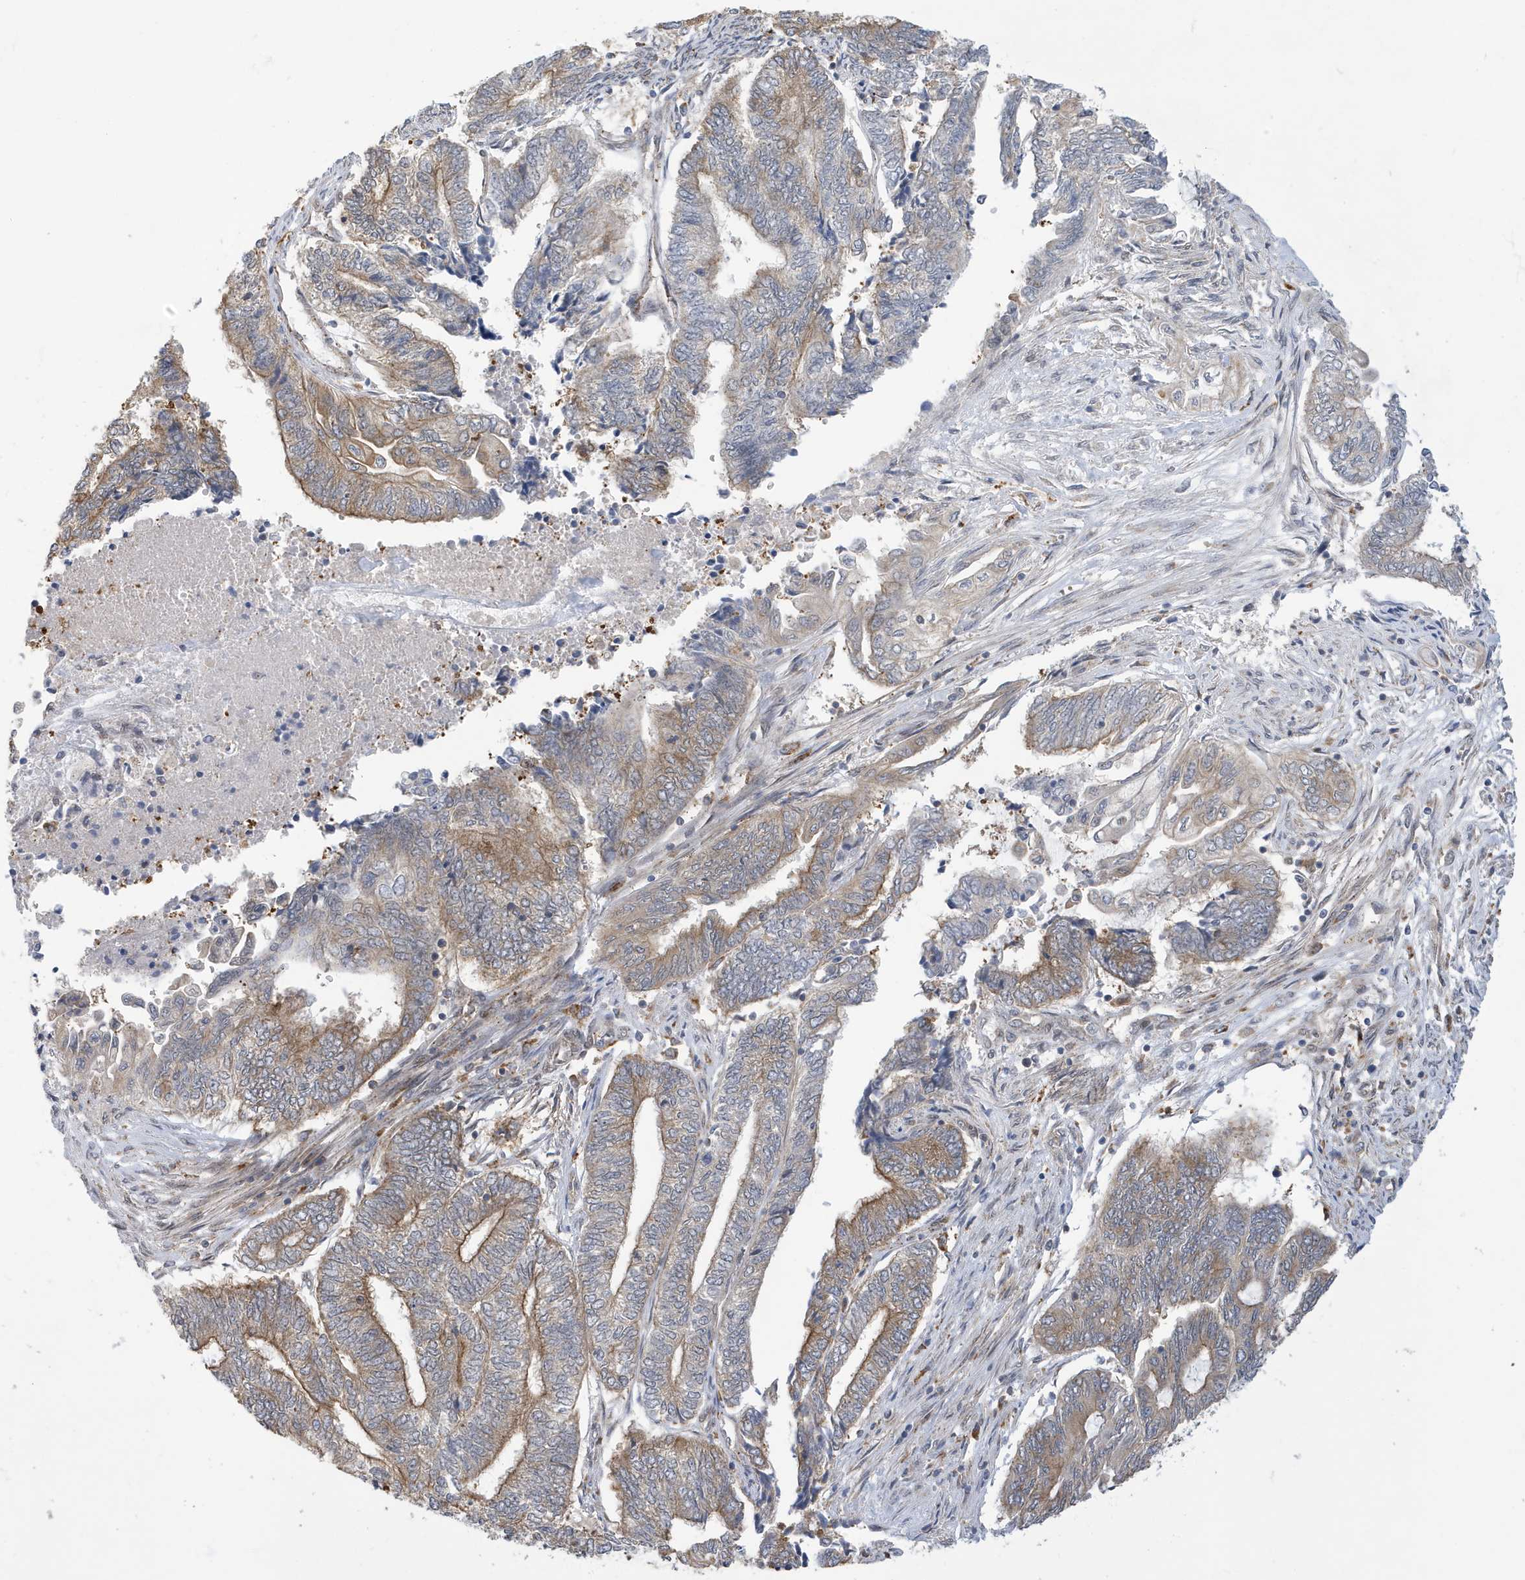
{"staining": {"intensity": "moderate", "quantity": "25%-75%", "location": "cytoplasmic/membranous"}, "tissue": "endometrial cancer", "cell_type": "Tumor cells", "image_type": "cancer", "snomed": [{"axis": "morphology", "description": "Adenocarcinoma, NOS"}, {"axis": "topography", "description": "Uterus"}, {"axis": "topography", "description": "Endometrium"}], "caption": "Tumor cells display medium levels of moderate cytoplasmic/membranous expression in approximately 25%-75% of cells in human endometrial adenocarcinoma. Immunohistochemistry (ihc) stains the protein in brown and the nuclei are stained blue.", "gene": "ZNF507", "patient": {"sex": "female", "age": 70}}